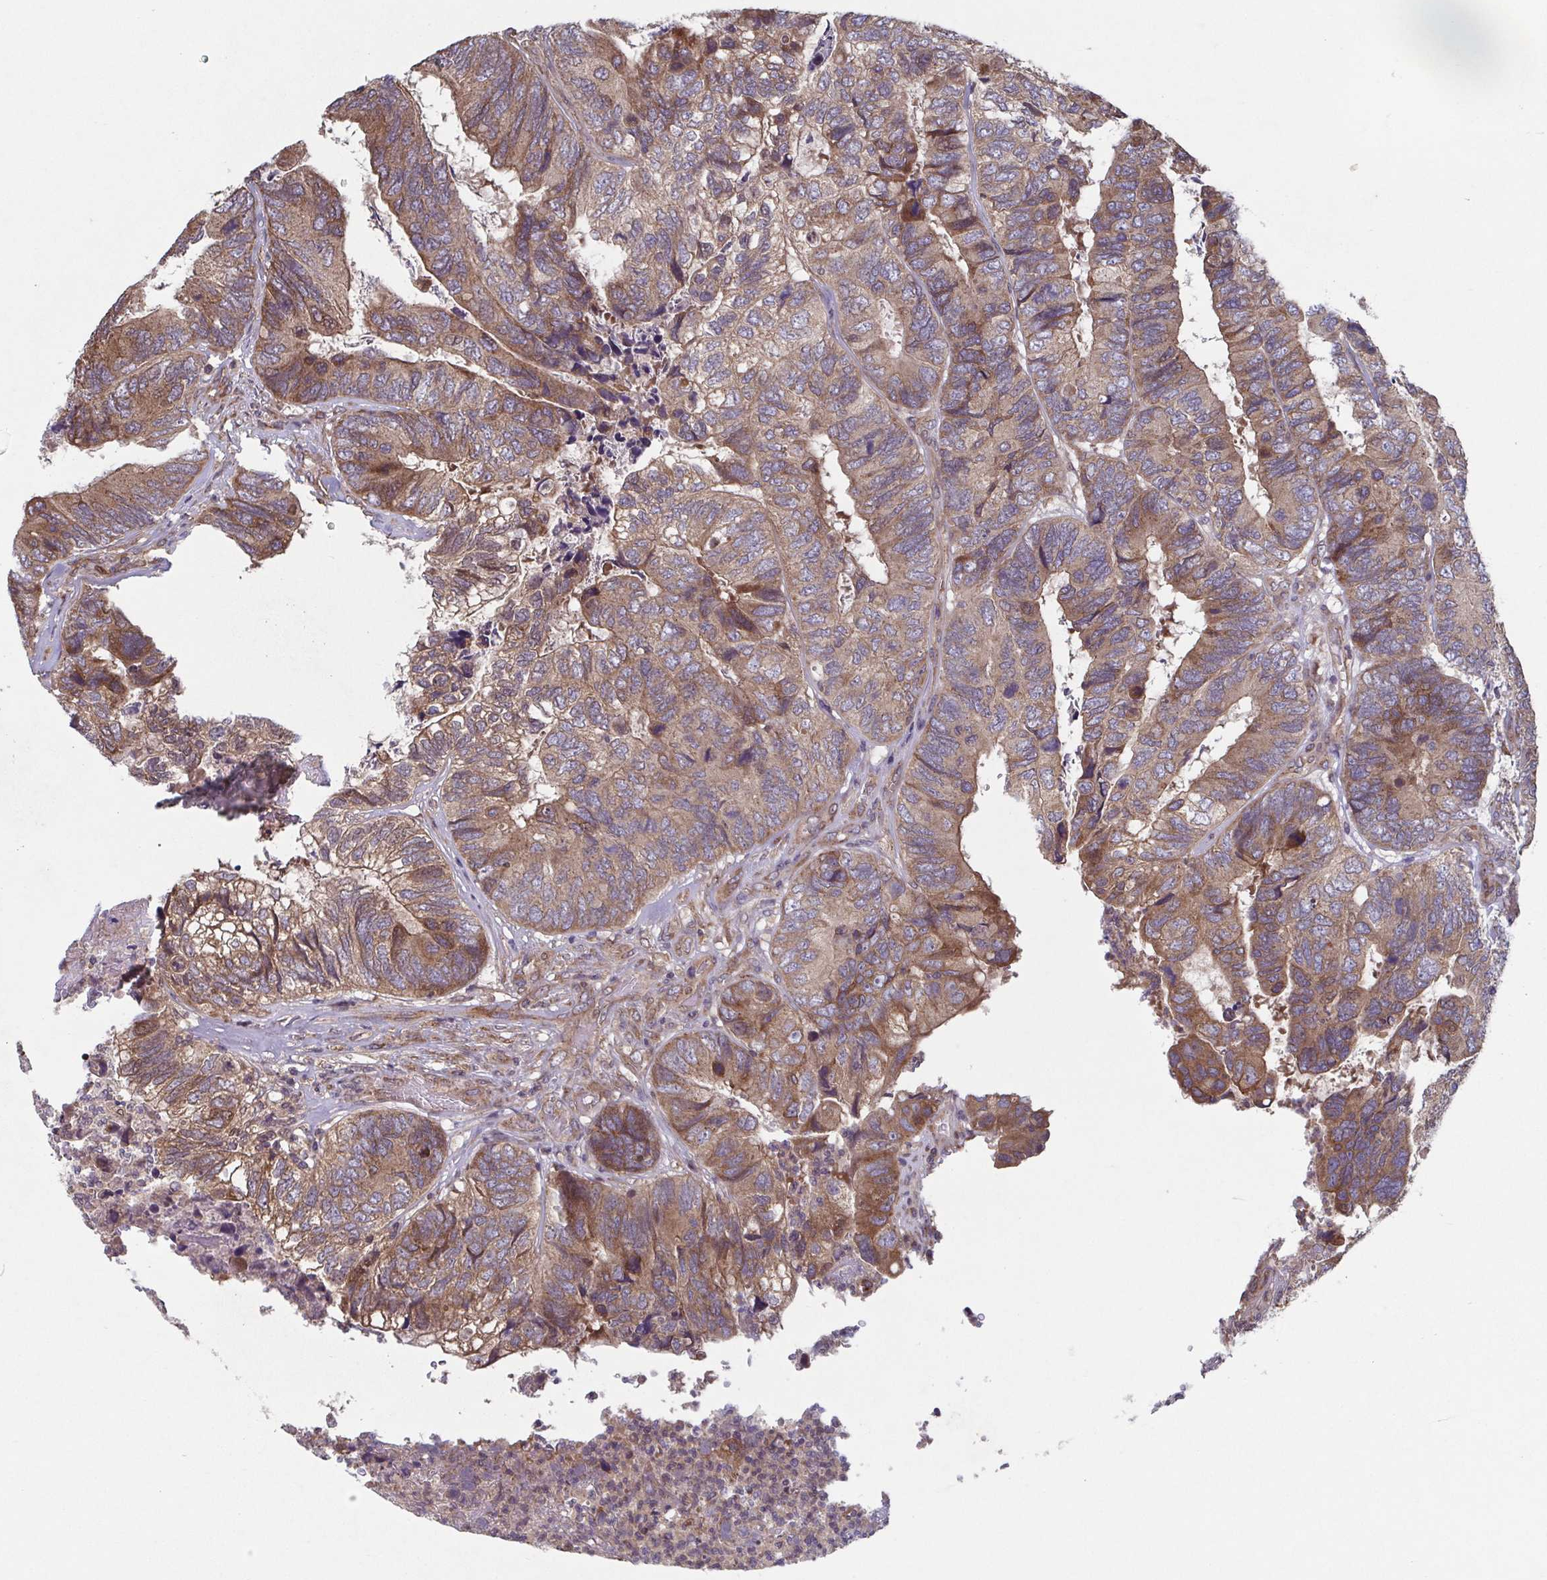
{"staining": {"intensity": "moderate", "quantity": ">75%", "location": "cytoplasmic/membranous"}, "tissue": "colorectal cancer", "cell_type": "Tumor cells", "image_type": "cancer", "snomed": [{"axis": "morphology", "description": "Adenocarcinoma, NOS"}, {"axis": "topography", "description": "Colon"}], "caption": "Moderate cytoplasmic/membranous staining for a protein is seen in about >75% of tumor cells of colorectal cancer using IHC.", "gene": "COPB1", "patient": {"sex": "female", "age": 67}}